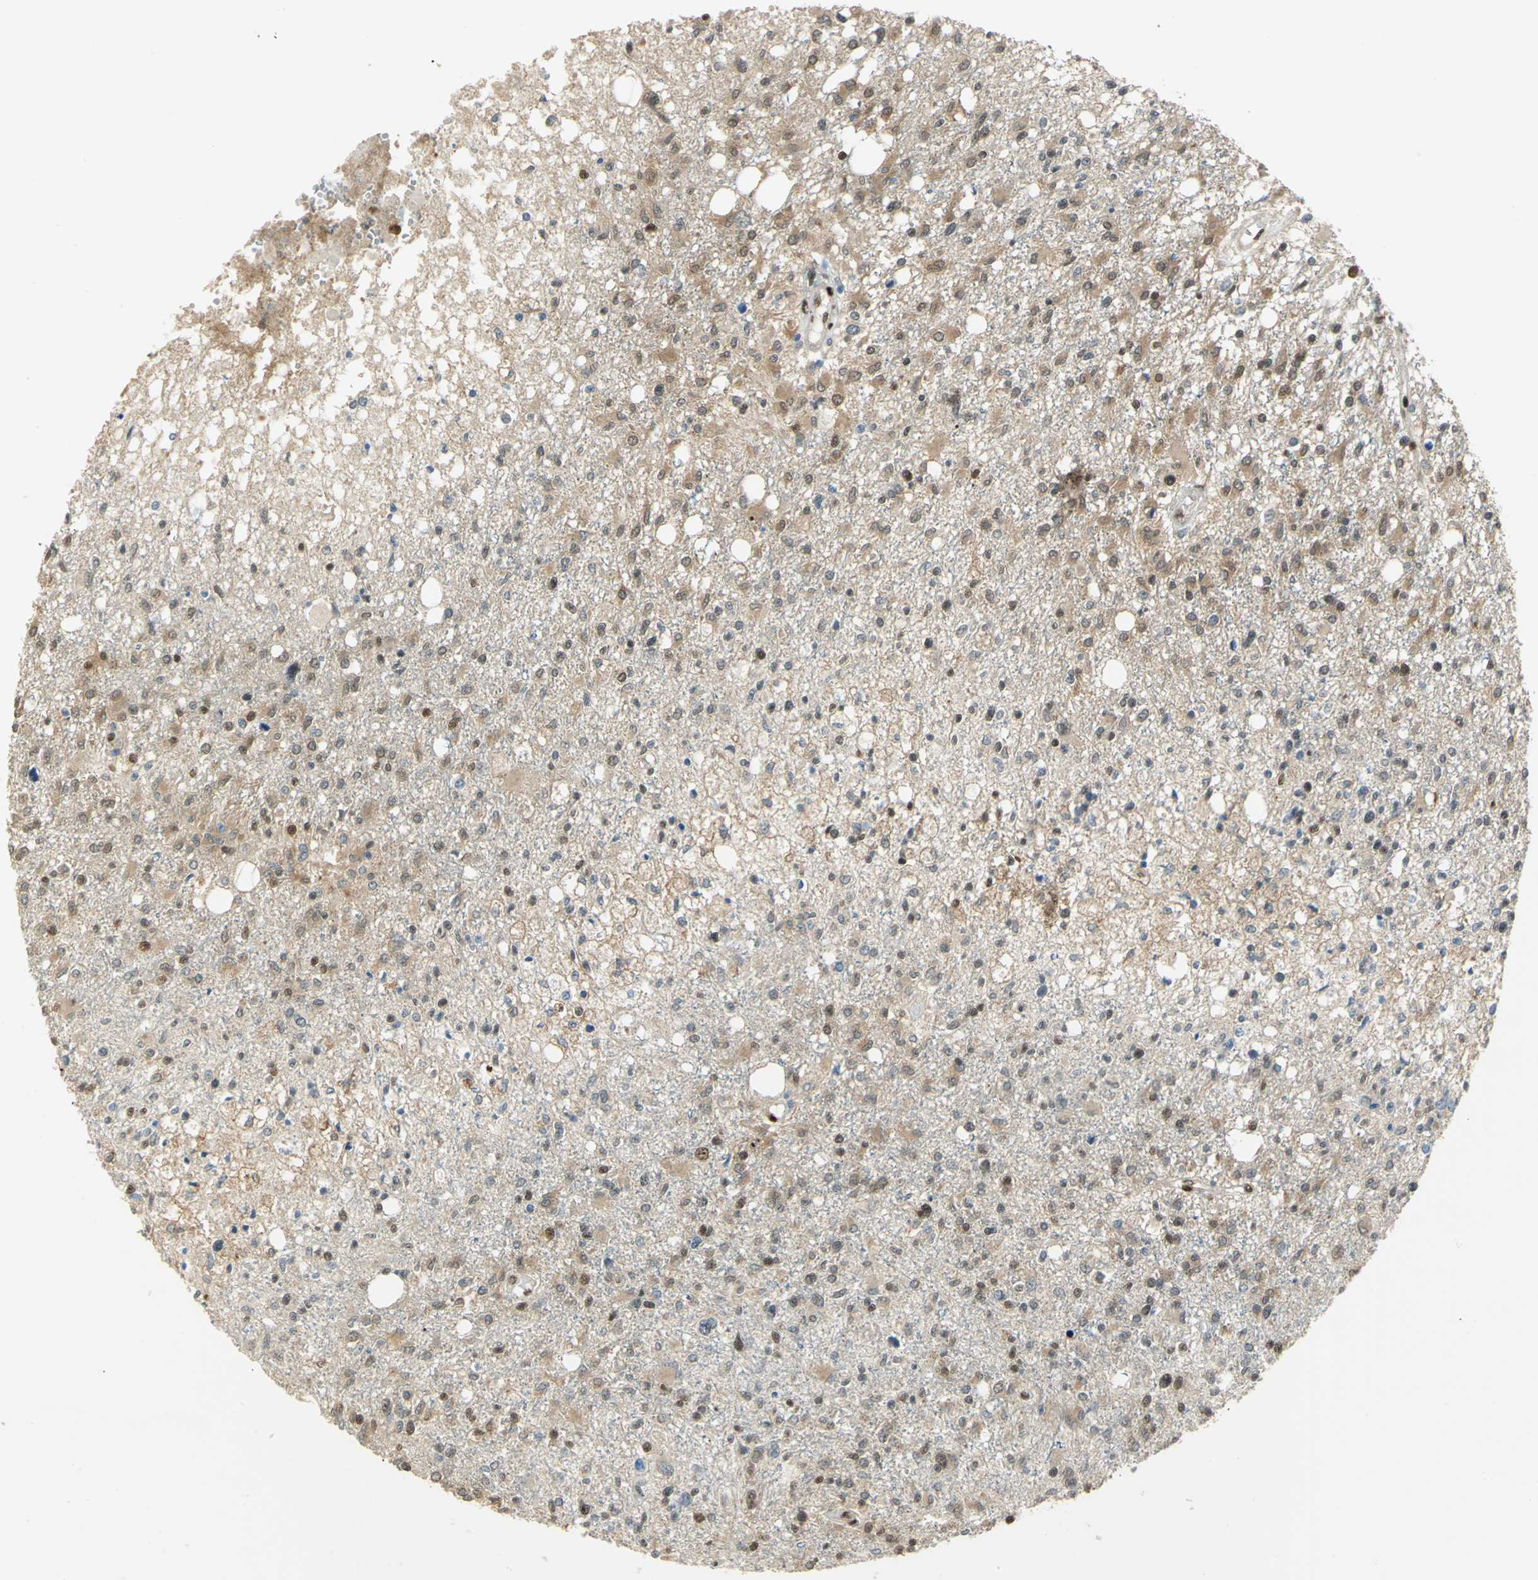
{"staining": {"intensity": "weak", "quantity": ">75%", "location": "cytoplasmic/membranous,nuclear"}, "tissue": "glioma", "cell_type": "Tumor cells", "image_type": "cancer", "snomed": [{"axis": "morphology", "description": "Glioma, malignant, High grade"}, {"axis": "topography", "description": "Cerebral cortex"}], "caption": "Glioma stained with immunohistochemistry shows weak cytoplasmic/membranous and nuclear positivity in approximately >75% of tumor cells.", "gene": "RBFOX2", "patient": {"sex": "male", "age": 76}}